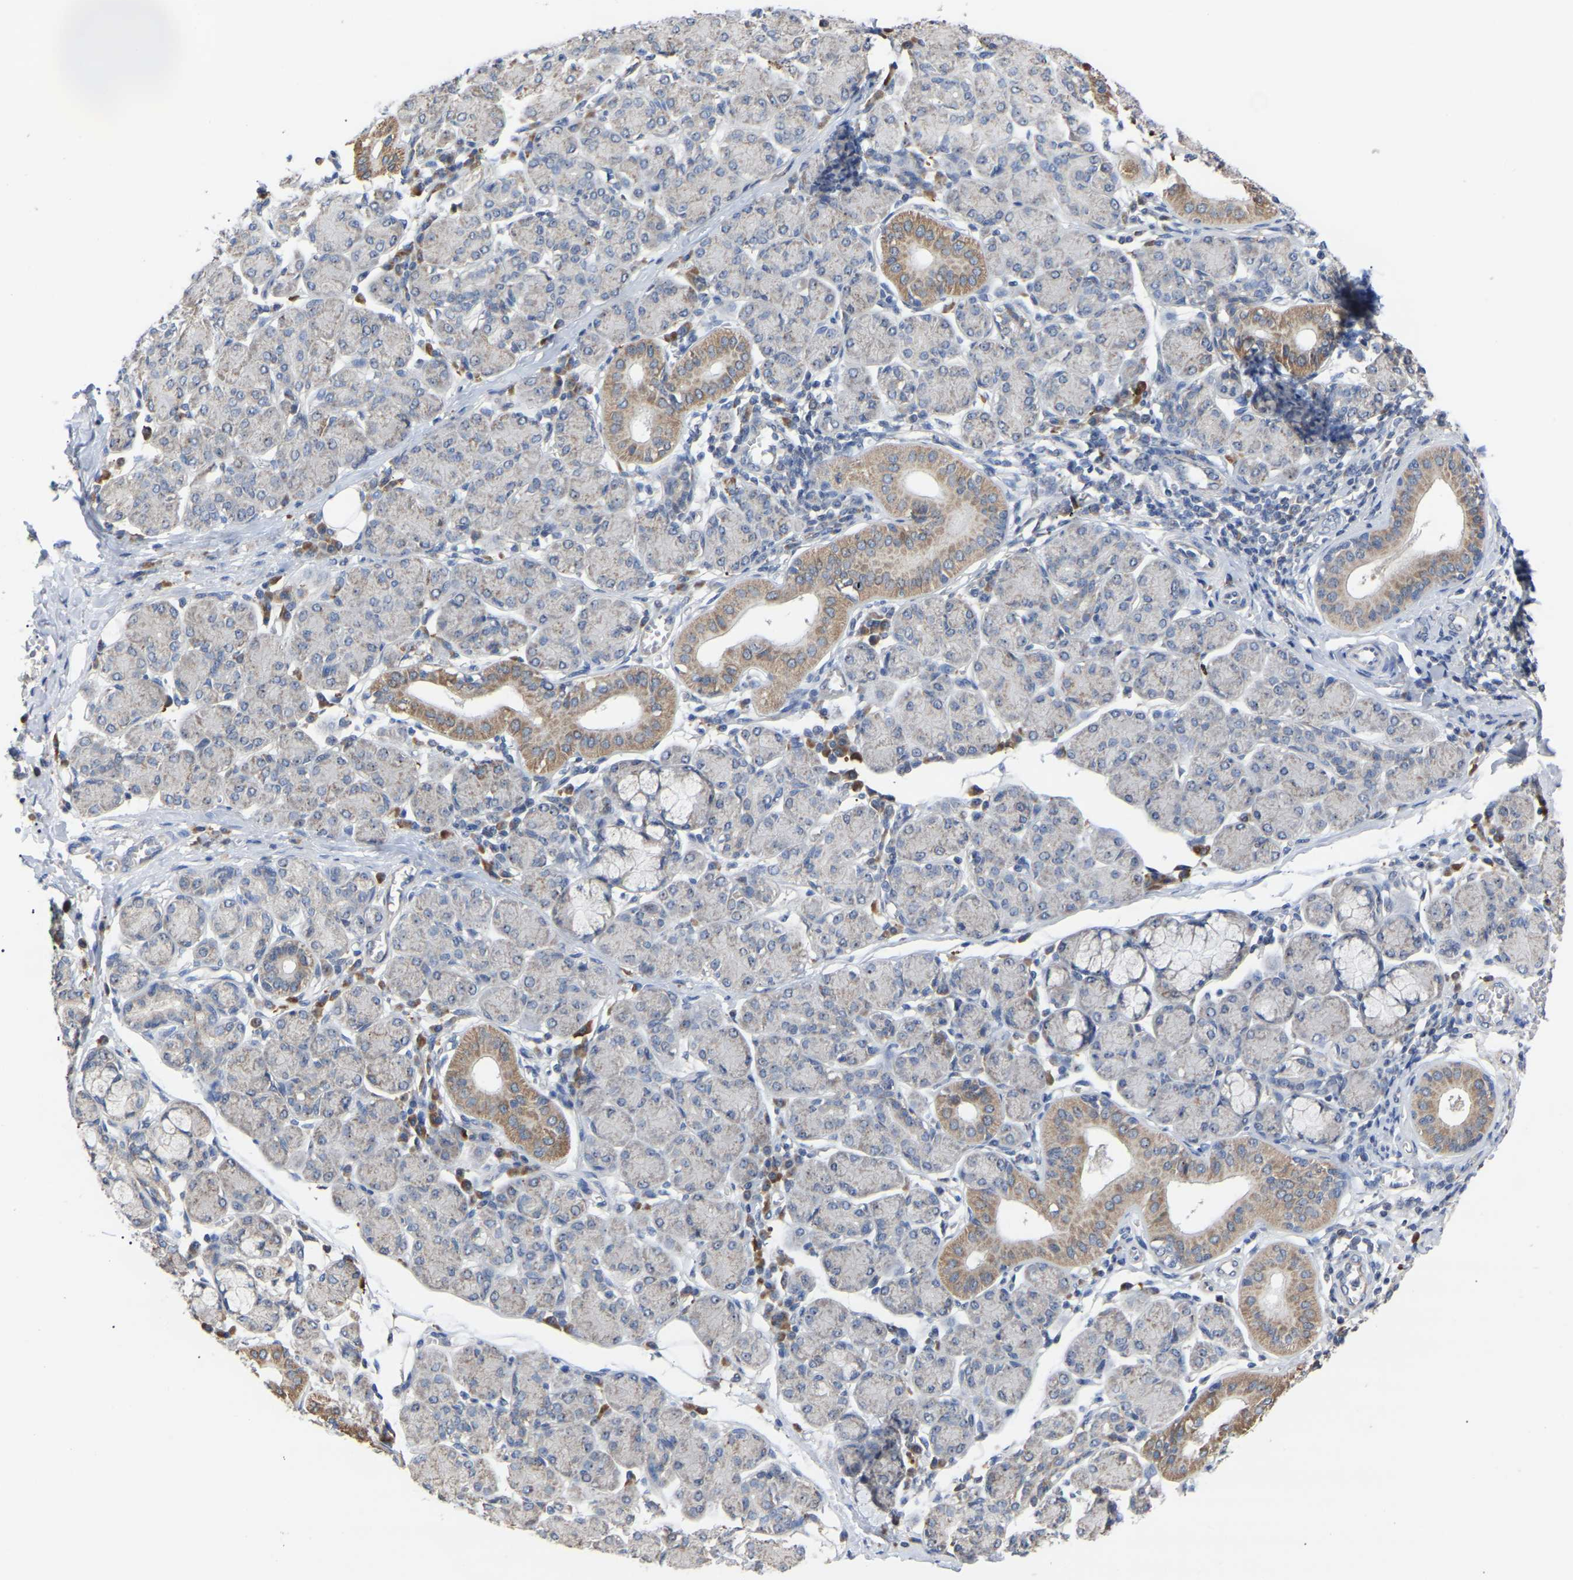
{"staining": {"intensity": "moderate", "quantity": "<25%", "location": "cytoplasmic/membranous"}, "tissue": "salivary gland", "cell_type": "Glandular cells", "image_type": "normal", "snomed": [{"axis": "morphology", "description": "Normal tissue, NOS"}, {"axis": "morphology", "description": "Inflammation, NOS"}, {"axis": "topography", "description": "Lymph node"}, {"axis": "topography", "description": "Salivary gland"}], "caption": "A brown stain labels moderate cytoplasmic/membranous positivity of a protein in glandular cells of normal human salivary gland. (Brightfield microscopy of DAB IHC at high magnification).", "gene": "NOP53", "patient": {"sex": "male", "age": 3}}